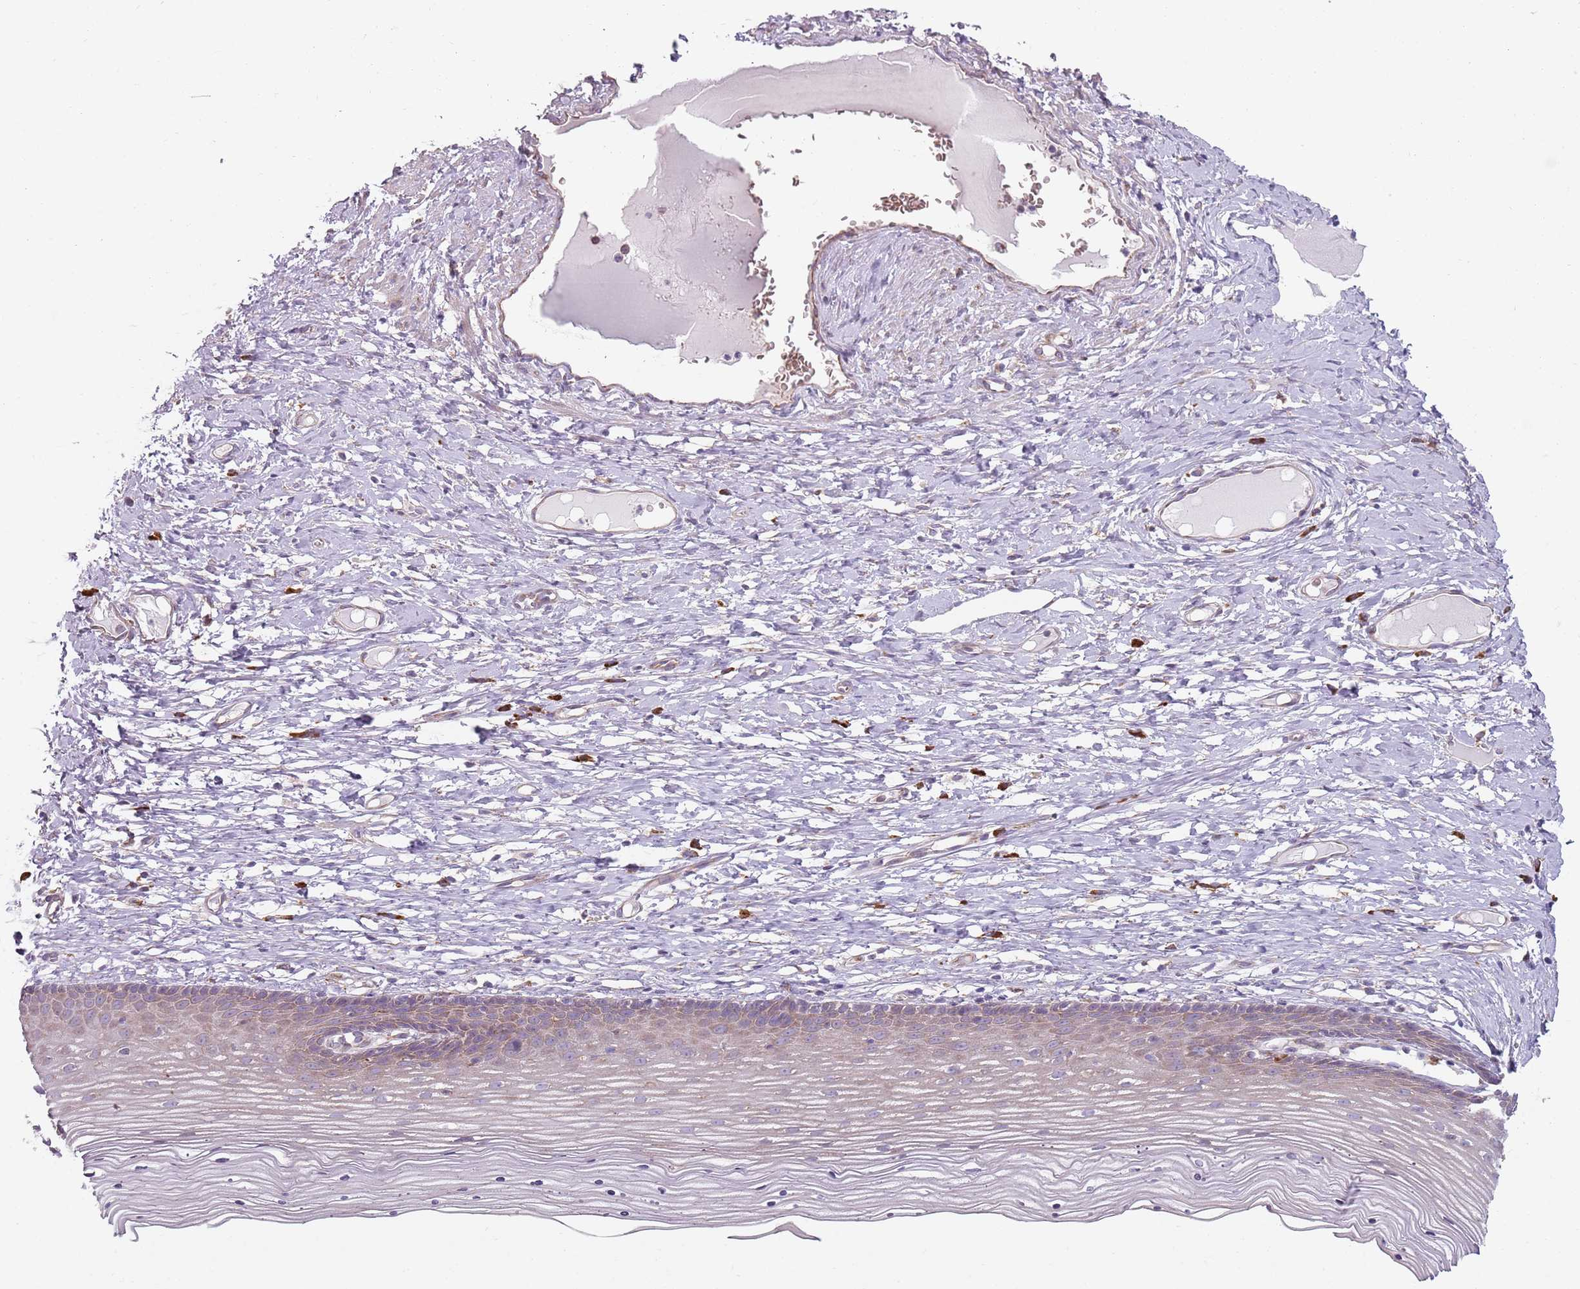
{"staining": {"intensity": "weak", "quantity": "<25%", "location": "cytoplasmic/membranous"}, "tissue": "cervix", "cell_type": "Glandular cells", "image_type": "normal", "snomed": [{"axis": "morphology", "description": "Normal tissue, NOS"}, {"axis": "topography", "description": "Cervix"}], "caption": "A histopathology image of human cervix is negative for staining in glandular cells. (Brightfield microscopy of DAB immunohistochemistry (IHC) at high magnification).", "gene": "SPATA2", "patient": {"sex": "female", "age": 42}}